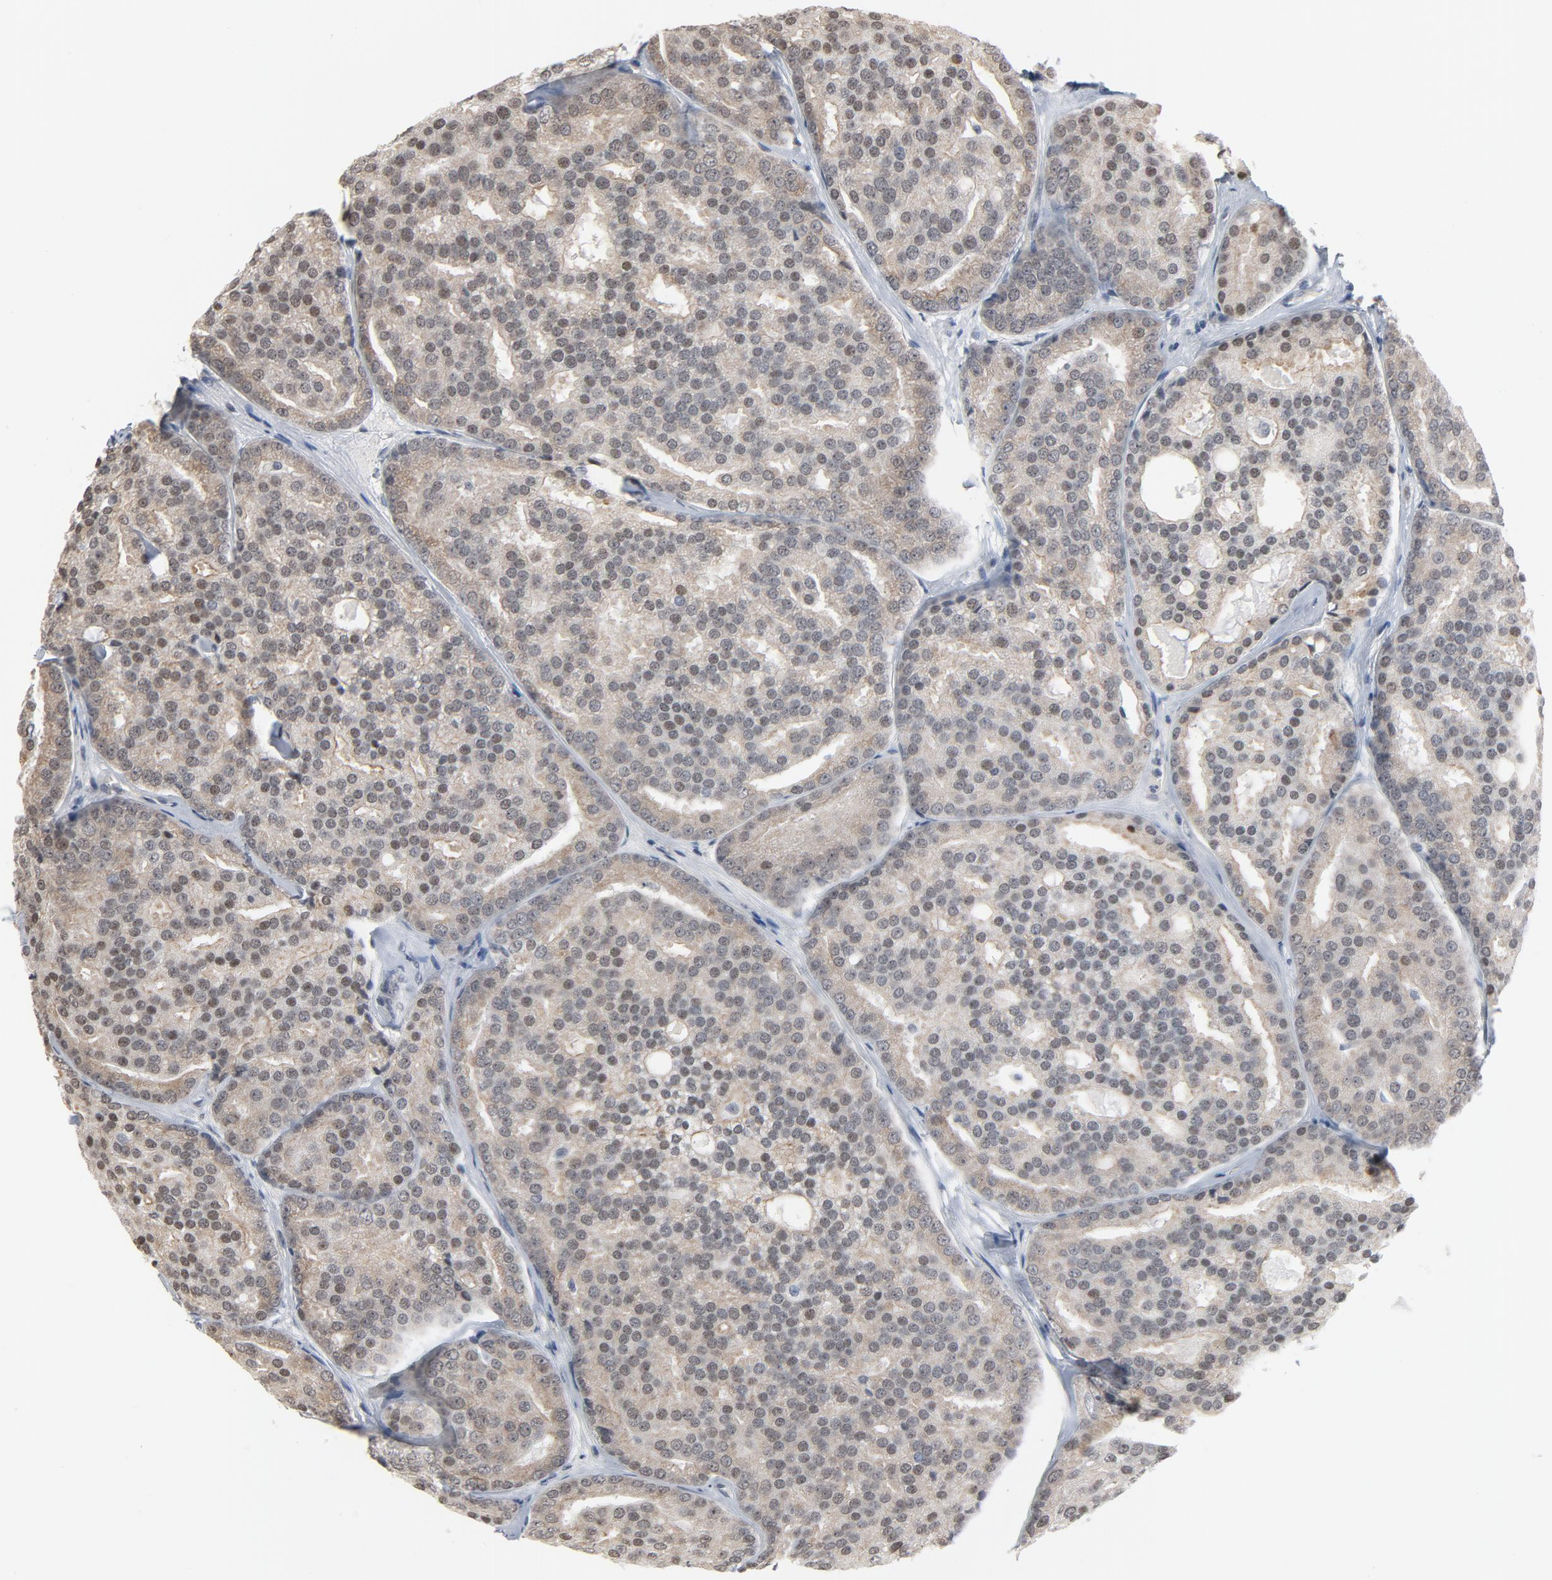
{"staining": {"intensity": "weak", "quantity": ">75%", "location": "cytoplasmic/membranous"}, "tissue": "prostate cancer", "cell_type": "Tumor cells", "image_type": "cancer", "snomed": [{"axis": "morphology", "description": "Adenocarcinoma, High grade"}, {"axis": "topography", "description": "Prostate"}], "caption": "High-magnification brightfield microscopy of prostate cancer stained with DAB (brown) and counterstained with hematoxylin (blue). tumor cells exhibit weak cytoplasmic/membranous staining is seen in approximately>75% of cells.", "gene": "ITPR3", "patient": {"sex": "male", "age": 64}}